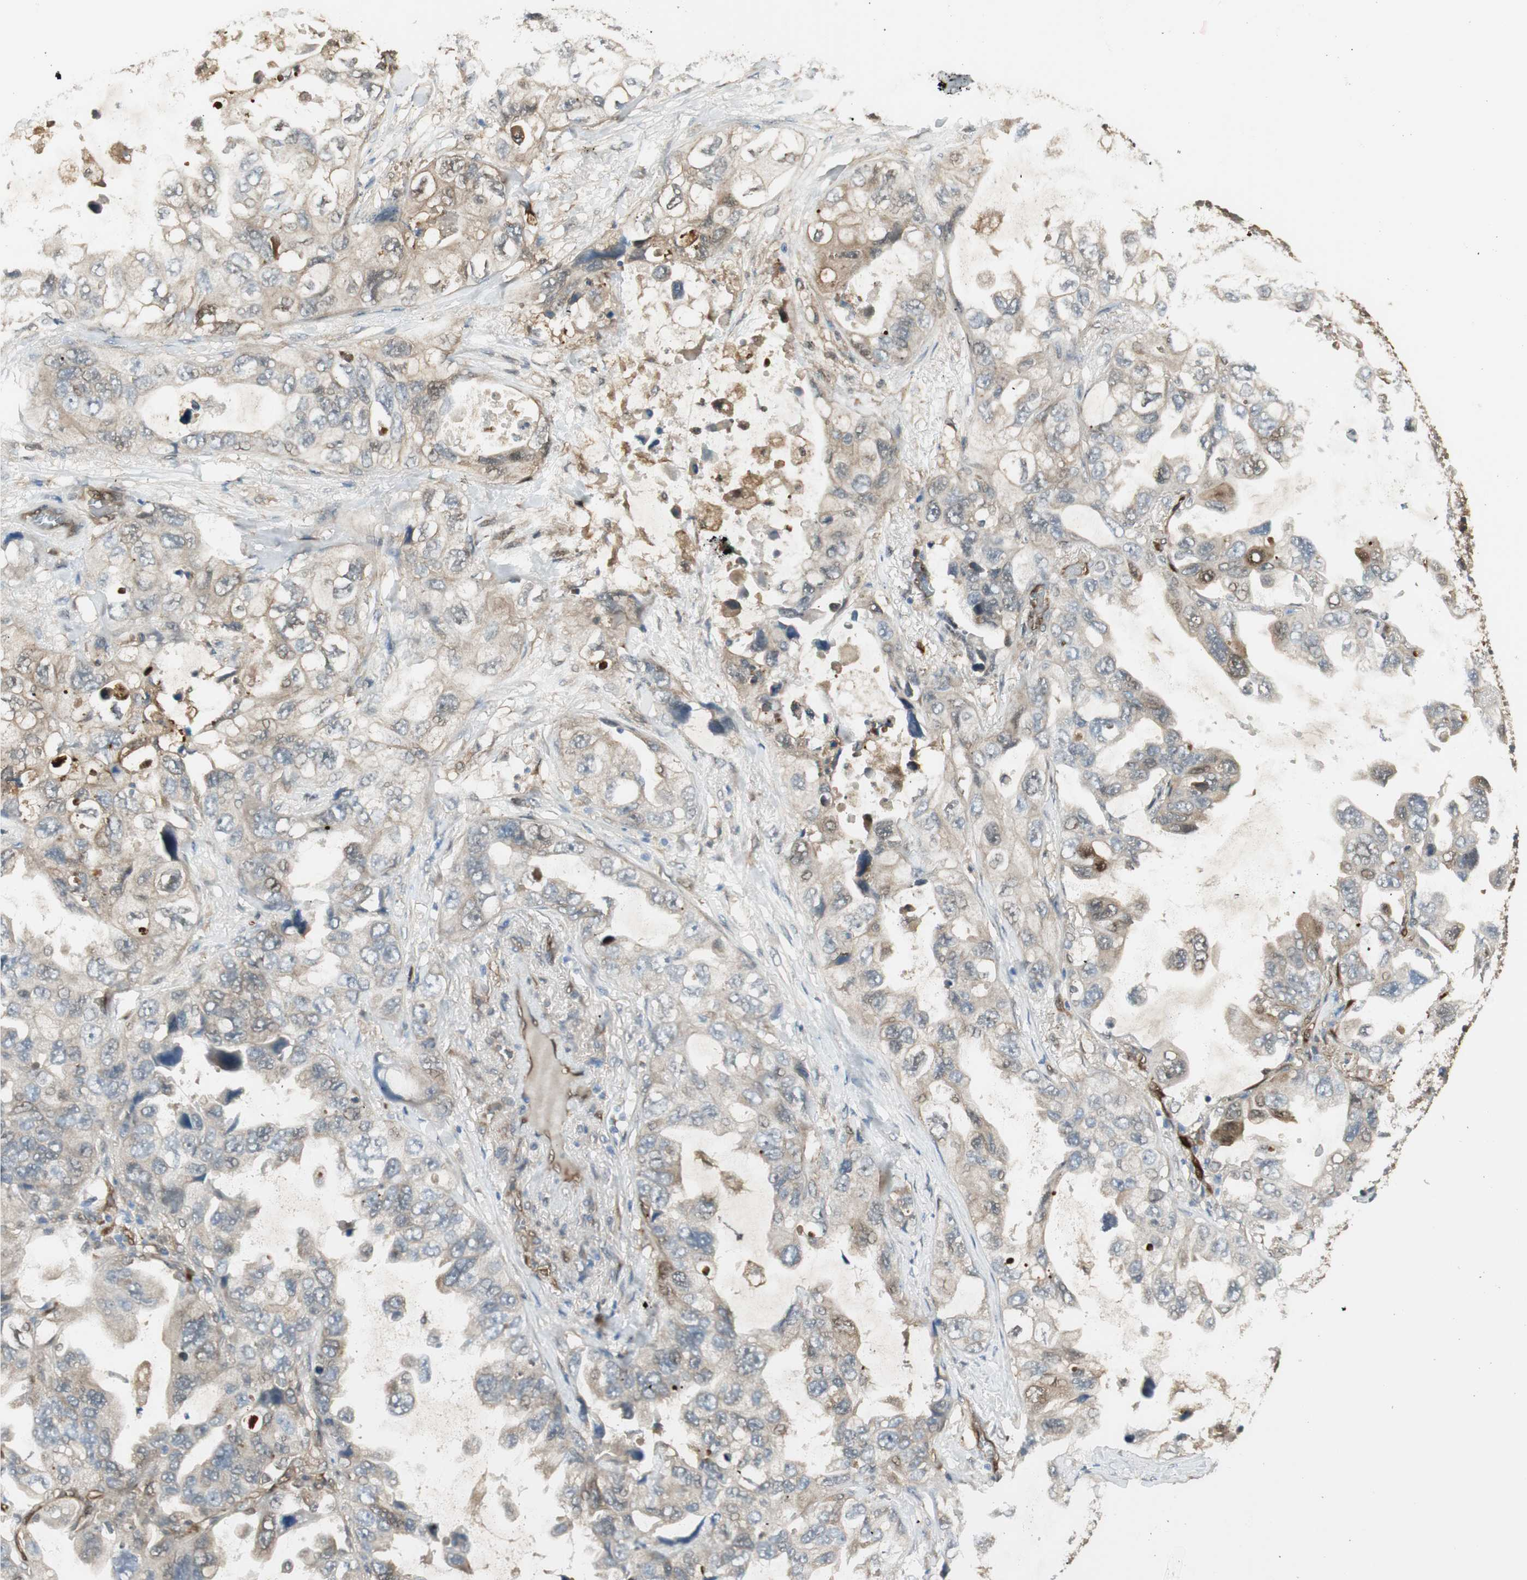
{"staining": {"intensity": "moderate", "quantity": "<25%", "location": "cytoplasmic/membranous,nuclear"}, "tissue": "lung cancer", "cell_type": "Tumor cells", "image_type": "cancer", "snomed": [{"axis": "morphology", "description": "Squamous cell carcinoma, NOS"}, {"axis": "topography", "description": "Lung"}], "caption": "Lung squamous cell carcinoma stained for a protein exhibits moderate cytoplasmic/membranous and nuclear positivity in tumor cells. (Stains: DAB in brown, nuclei in blue, Microscopy: brightfield microscopy at high magnification).", "gene": "SERPINB6", "patient": {"sex": "female", "age": 73}}